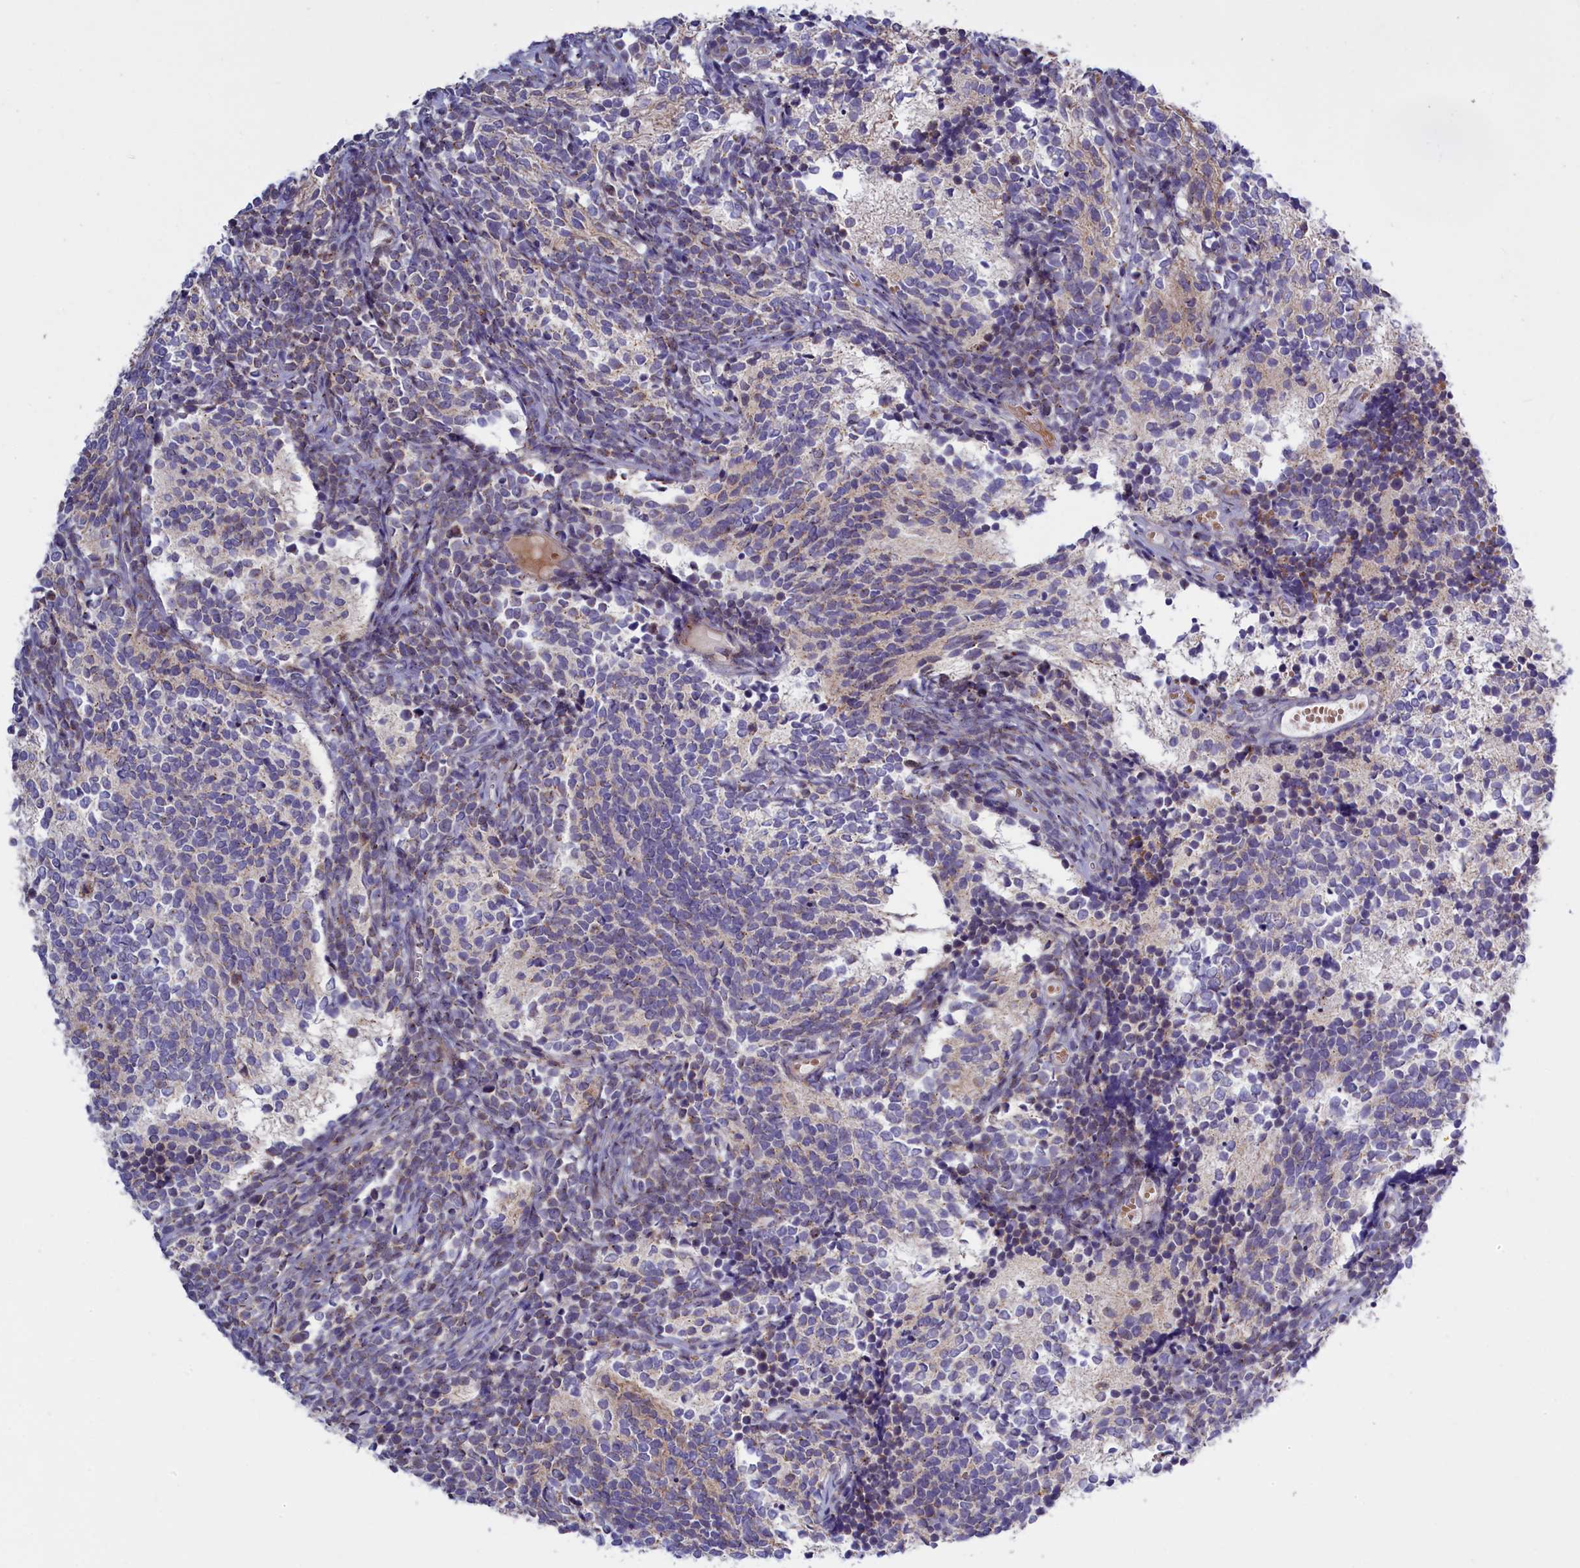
{"staining": {"intensity": "negative", "quantity": "none", "location": "none"}, "tissue": "glioma", "cell_type": "Tumor cells", "image_type": "cancer", "snomed": [{"axis": "morphology", "description": "Glioma, malignant, Low grade"}, {"axis": "topography", "description": "Brain"}], "caption": "Tumor cells are negative for protein expression in human glioma.", "gene": "HYKK", "patient": {"sex": "female", "age": 1}}